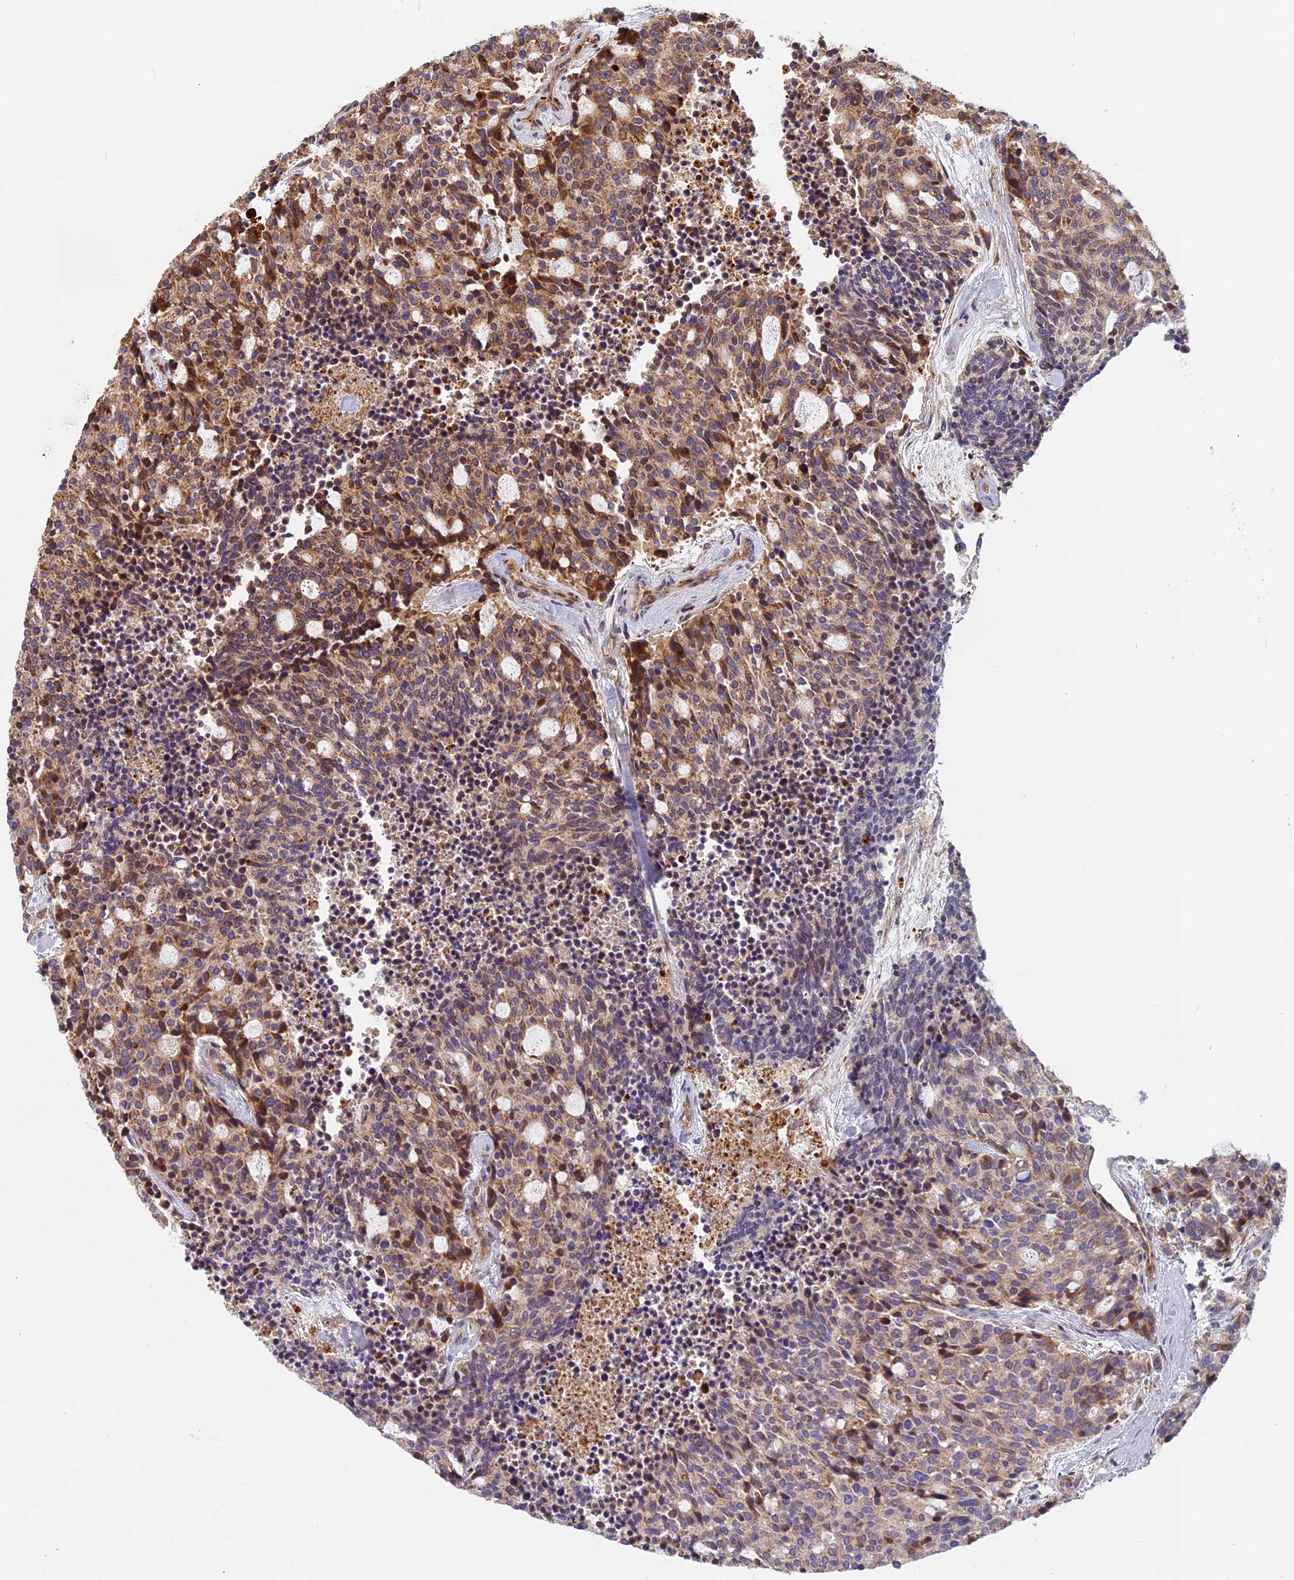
{"staining": {"intensity": "moderate", "quantity": "25%-75%", "location": "cytoplasmic/membranous"}, "tissue": "carcinoid", "cell_type": "Tumor cells", "image_type": "cancer", "snomed": [{"axis": "morphology", "description": "Carcinoid, malignant, NOS"}, {"axis": "topography", "description": "Pancreas"}], "caption": "Protein staining of carcinoid tissue demonstrates moderate cytoplasmic/membranous expression in approximately 25%-75% of tumor cells. (DAB (3,3'-diaminobenzidine) = brown stain, brightfield microscopy at high magnification).", "gene": "EDAR", "patient": {"sex": "female", "age": 54}}